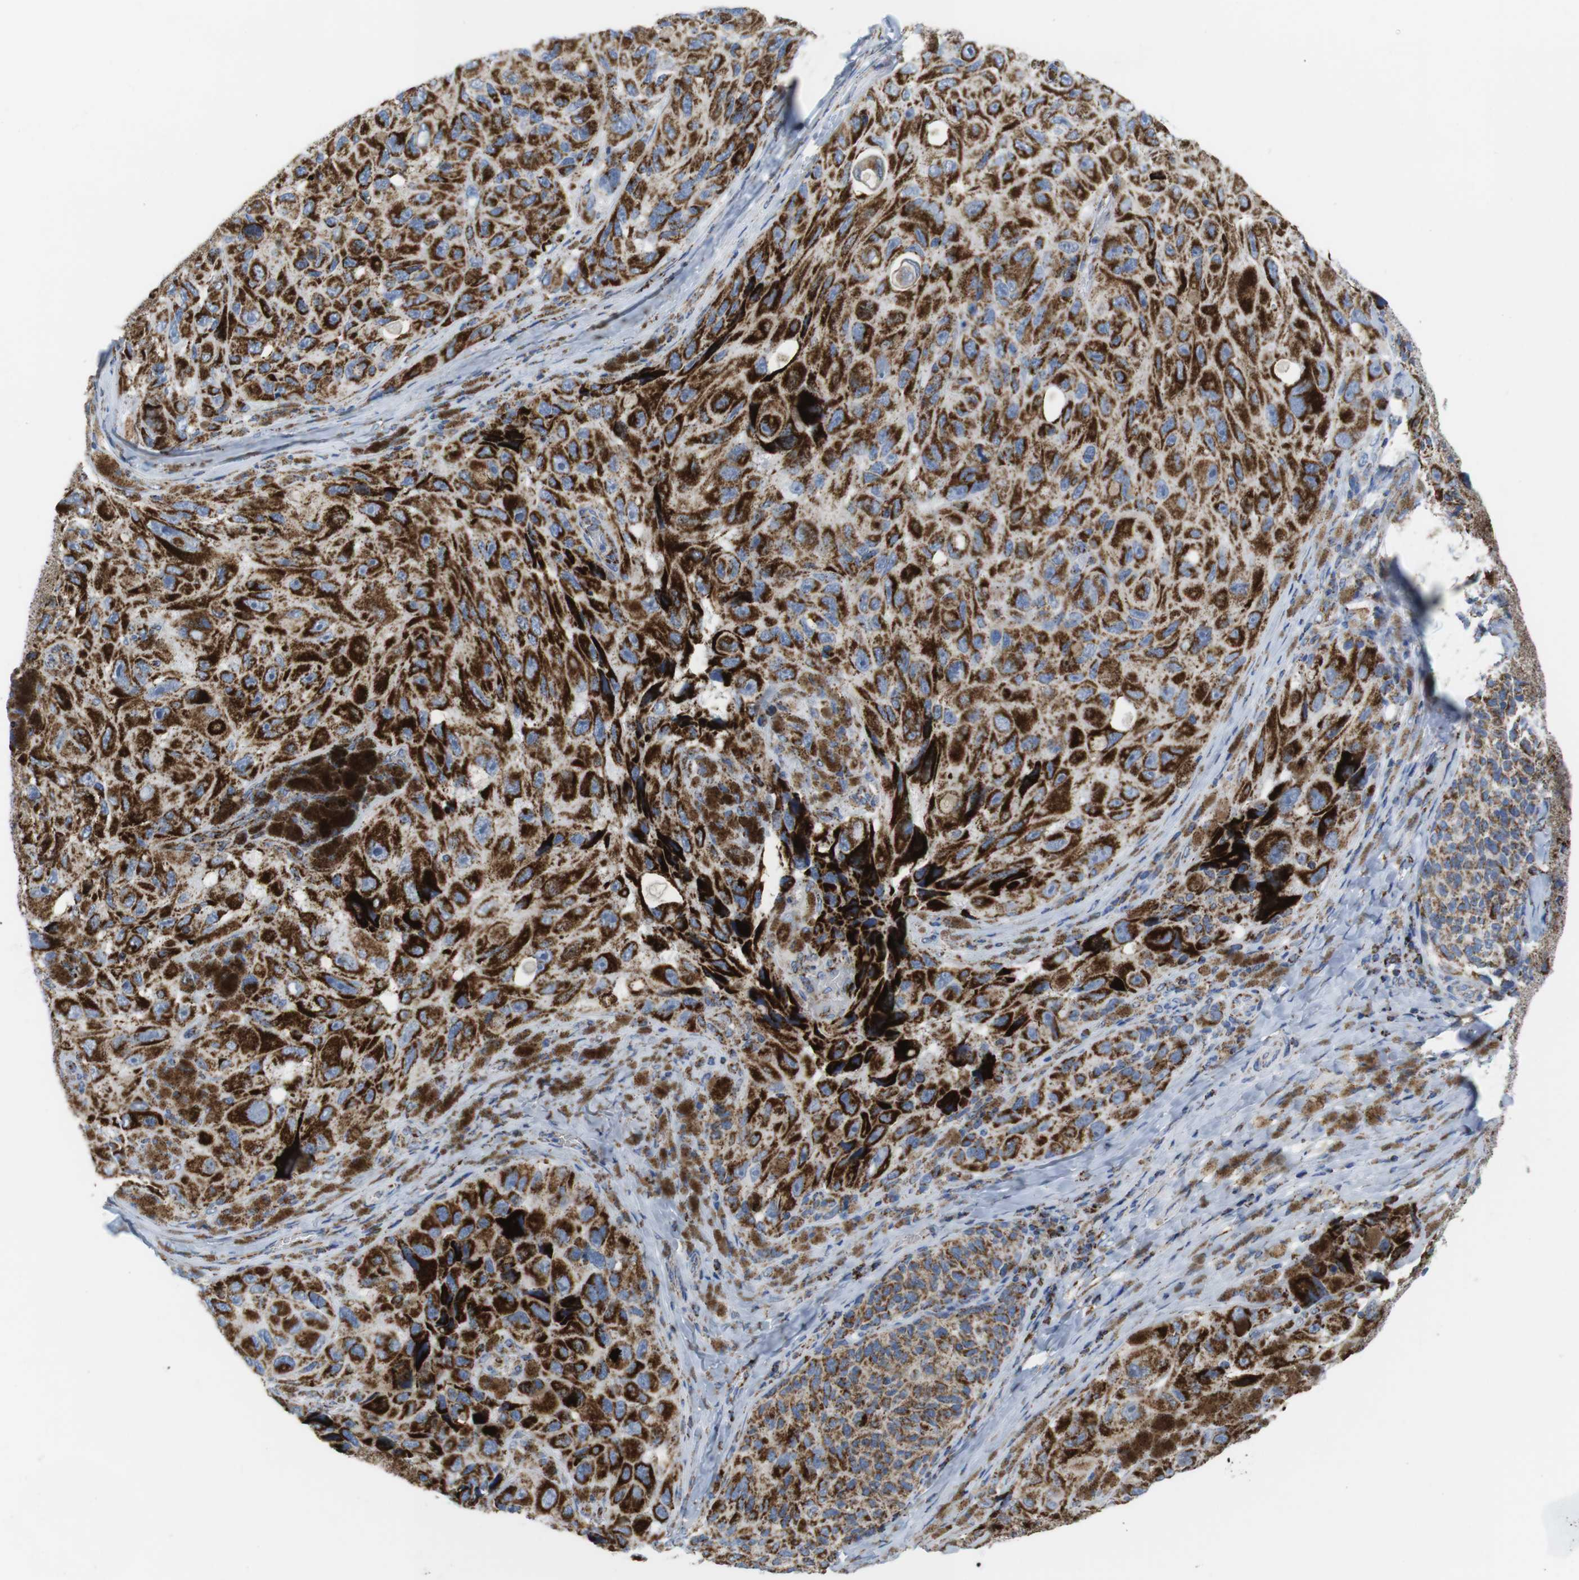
{"staining": {"intensity": "strong", "quantity": ">75%", "location": "cytoplasmic/membranous"}, "tissue": "melanoma", "cell_type": "Tumor cells", "image_type": "cancer", "snomed": [{"axis": "morphology", "description": "Malignant melanoma, NOS"}, {"axis": "topography", "description": "Skin"}], "caption": "The immunohistochemical stain shows strong cytoplasmic/membranous expression in tumor cells of malignant melanoma tissue.", "gene": "ATP5PO", "patient": {"sex": "female", "age": 73}}